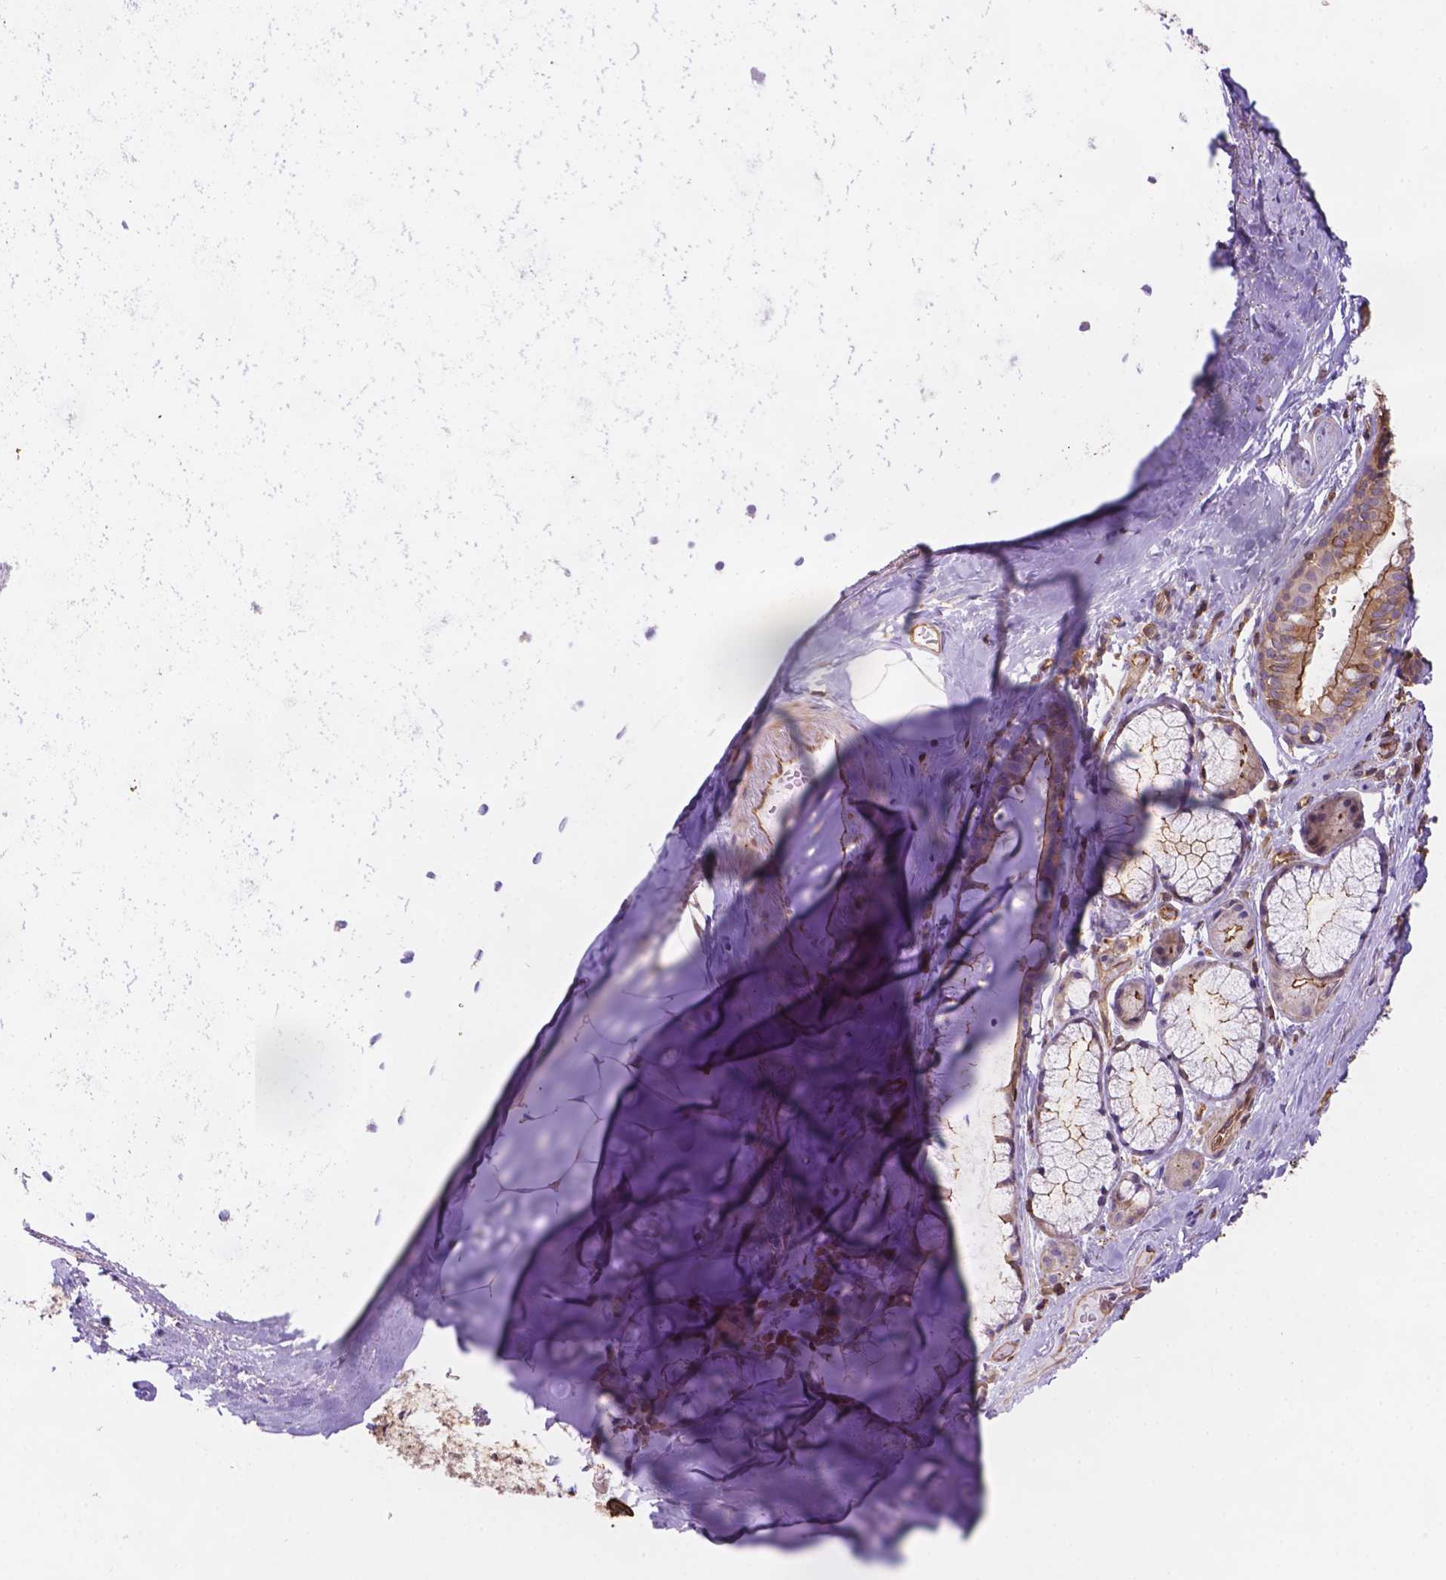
{"staining": {"intensity": "negative", "quantity": "none", "location": "none"}, "tissue": "soft tissue", "cell_type": "Chondrocytes", "image_type": "normal", "snomed": [{"axis": "morphology", "description": "Normal tissue, NOS"}, {"axis": "topography", "description": "Bronchus"}, {"axis": "topography", "description": "Lung"}], "caption": "IHC histopathology image of normal human soft tissue stained for a protein (brown), which reveals no positivity in chondrocytes. The staining is performed using DAB (3,3'-diaminobenzidine) brown chromogen with nuclei counter-stained in using hematoxylin.", "gene": "DMWD", "patient": {"sex": "female", "age": 57}}